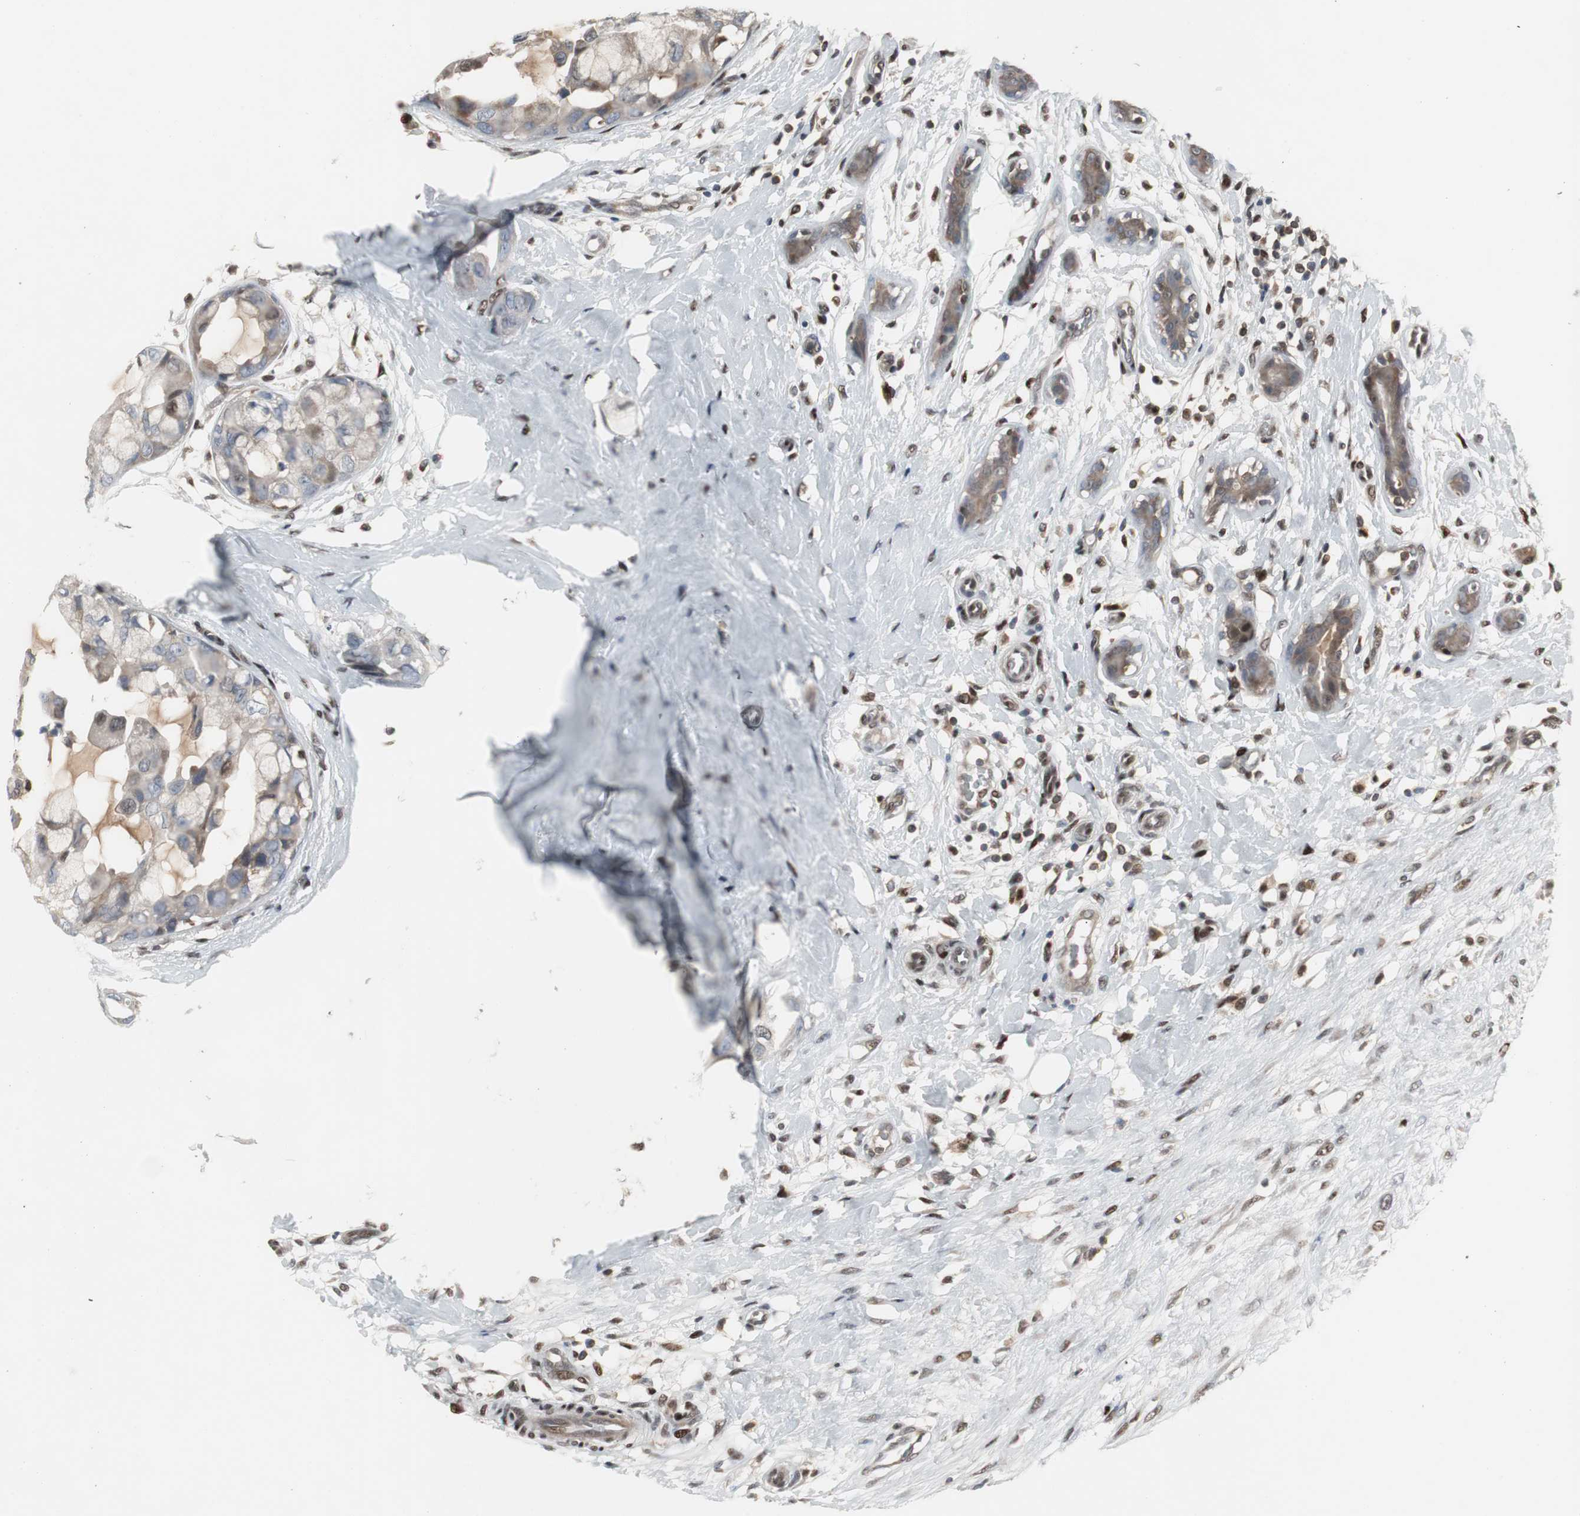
{"staining": {"intensity": "weak", "quantity": ">75%", "location": "cytoplasmic/membranous"}, "tissue": "breast cancer", "cell_type": "Tumor cells", "image_type": "cancer", "snomed": [{"axis": "morphology", "description": "Duct carcinoma"}, {"axis": "topography", "description": "Breast"}], "caption": "Breast cancer (intraductal carcinoma) stained with a brown dye reveals weak cytoplasmic/membranous positive positivity in approximately >75% of tumor cells.", "gene": "GRK2", "patient": {"sex": "female", "age": 40}}